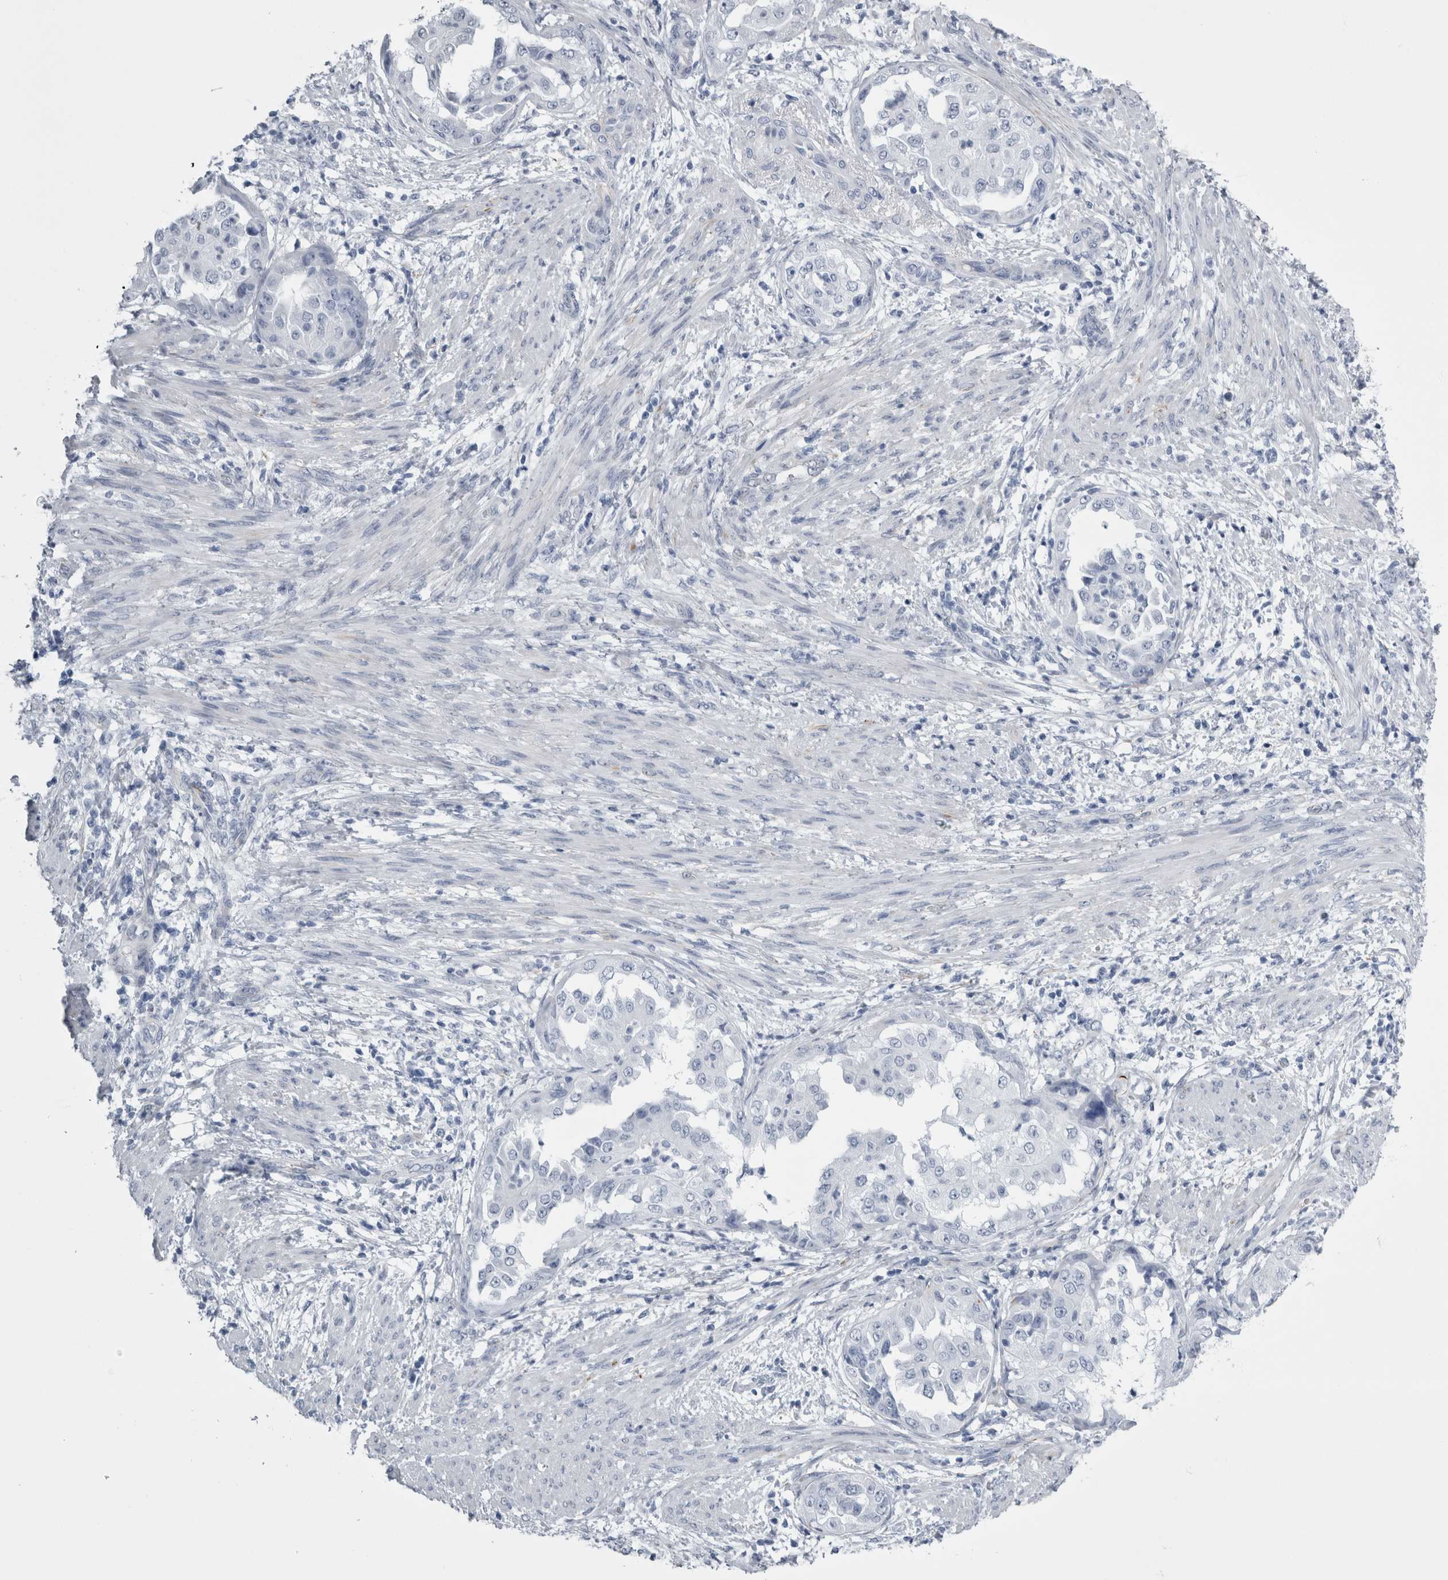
{"staining": {"intensity": "negative", "quantity": "none", "location": "none"}, "tissue": "endometrial cancer", "cell_type": "Tumor cells", "image_type": "cancer", "snomed": [{"axis": "morphology", "description": "Adenocarcinoma, NOS"}, {"axis": "topography", "description": "Endometrium"}], "caption": "IHC histopathology image of endometrial cancer stained for a protein (brown), which demonstrates no staining in tumor cells.", "gene": "VWDE", "patient": {"sex": "female", "age": 85}}